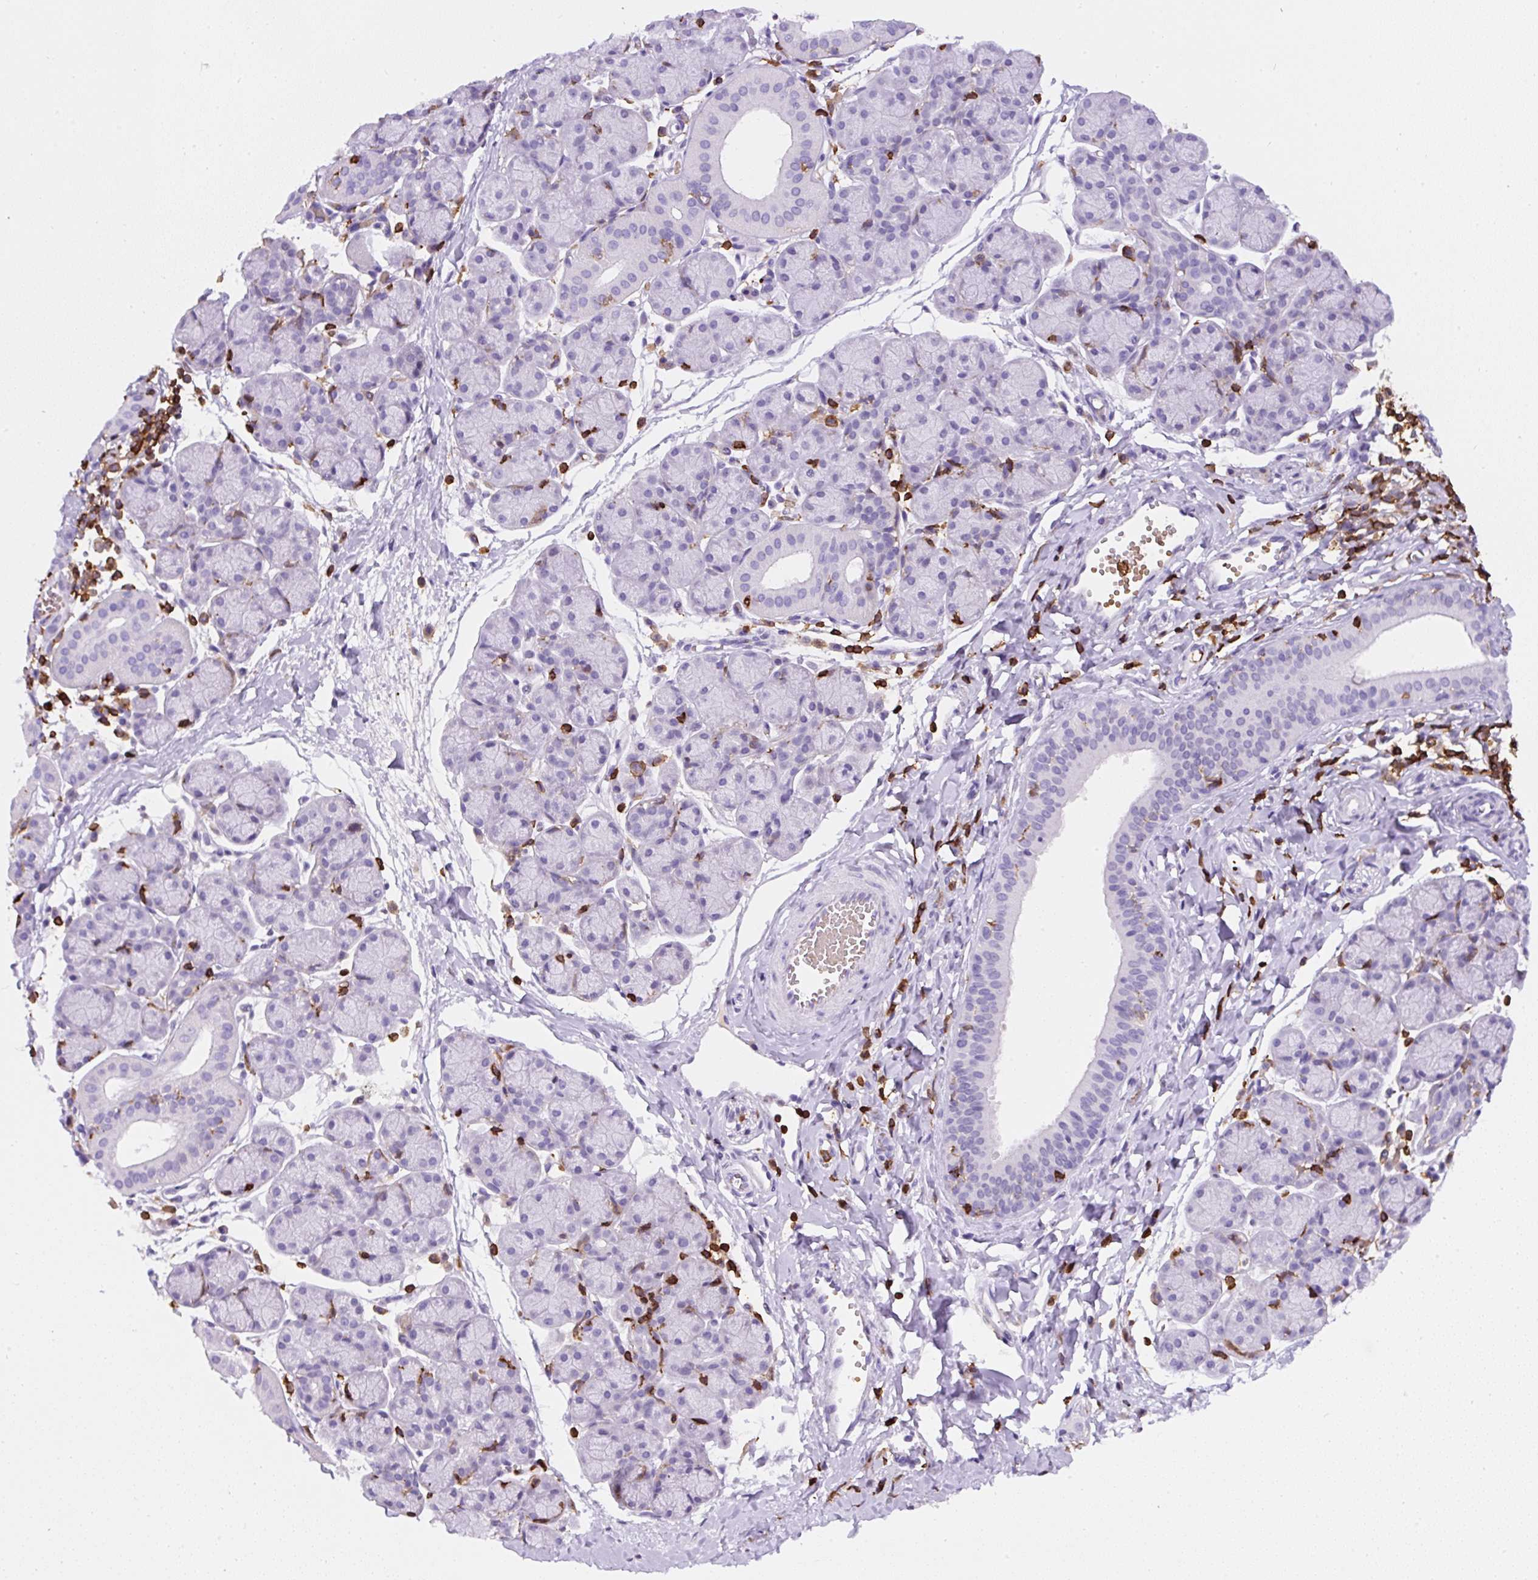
{"staining": {"intensity": "negative", "quantity": "none", "location": "none"}, "tissue": "salivary gland", "cell_type": "Glandular cells", "image_type": "normal", "snomed": [{"axis": "morphology", "description": "Normal tissue, NOS"}, {"axis": "morphology", "description": "Inflammation, NOS"}, {"axis": "topography", "description": "Lymph node"}, {"axis": "topography", "description": "Salivary gland"}], "caption": "Salivary gland was stained to show a protein in brown. There is no significant staining in glandular cells. (DAB immunohistochemistry (IHC), high magnification).", "gene": "FAM228B", "patient": {"sex": "male", "age": 3}}